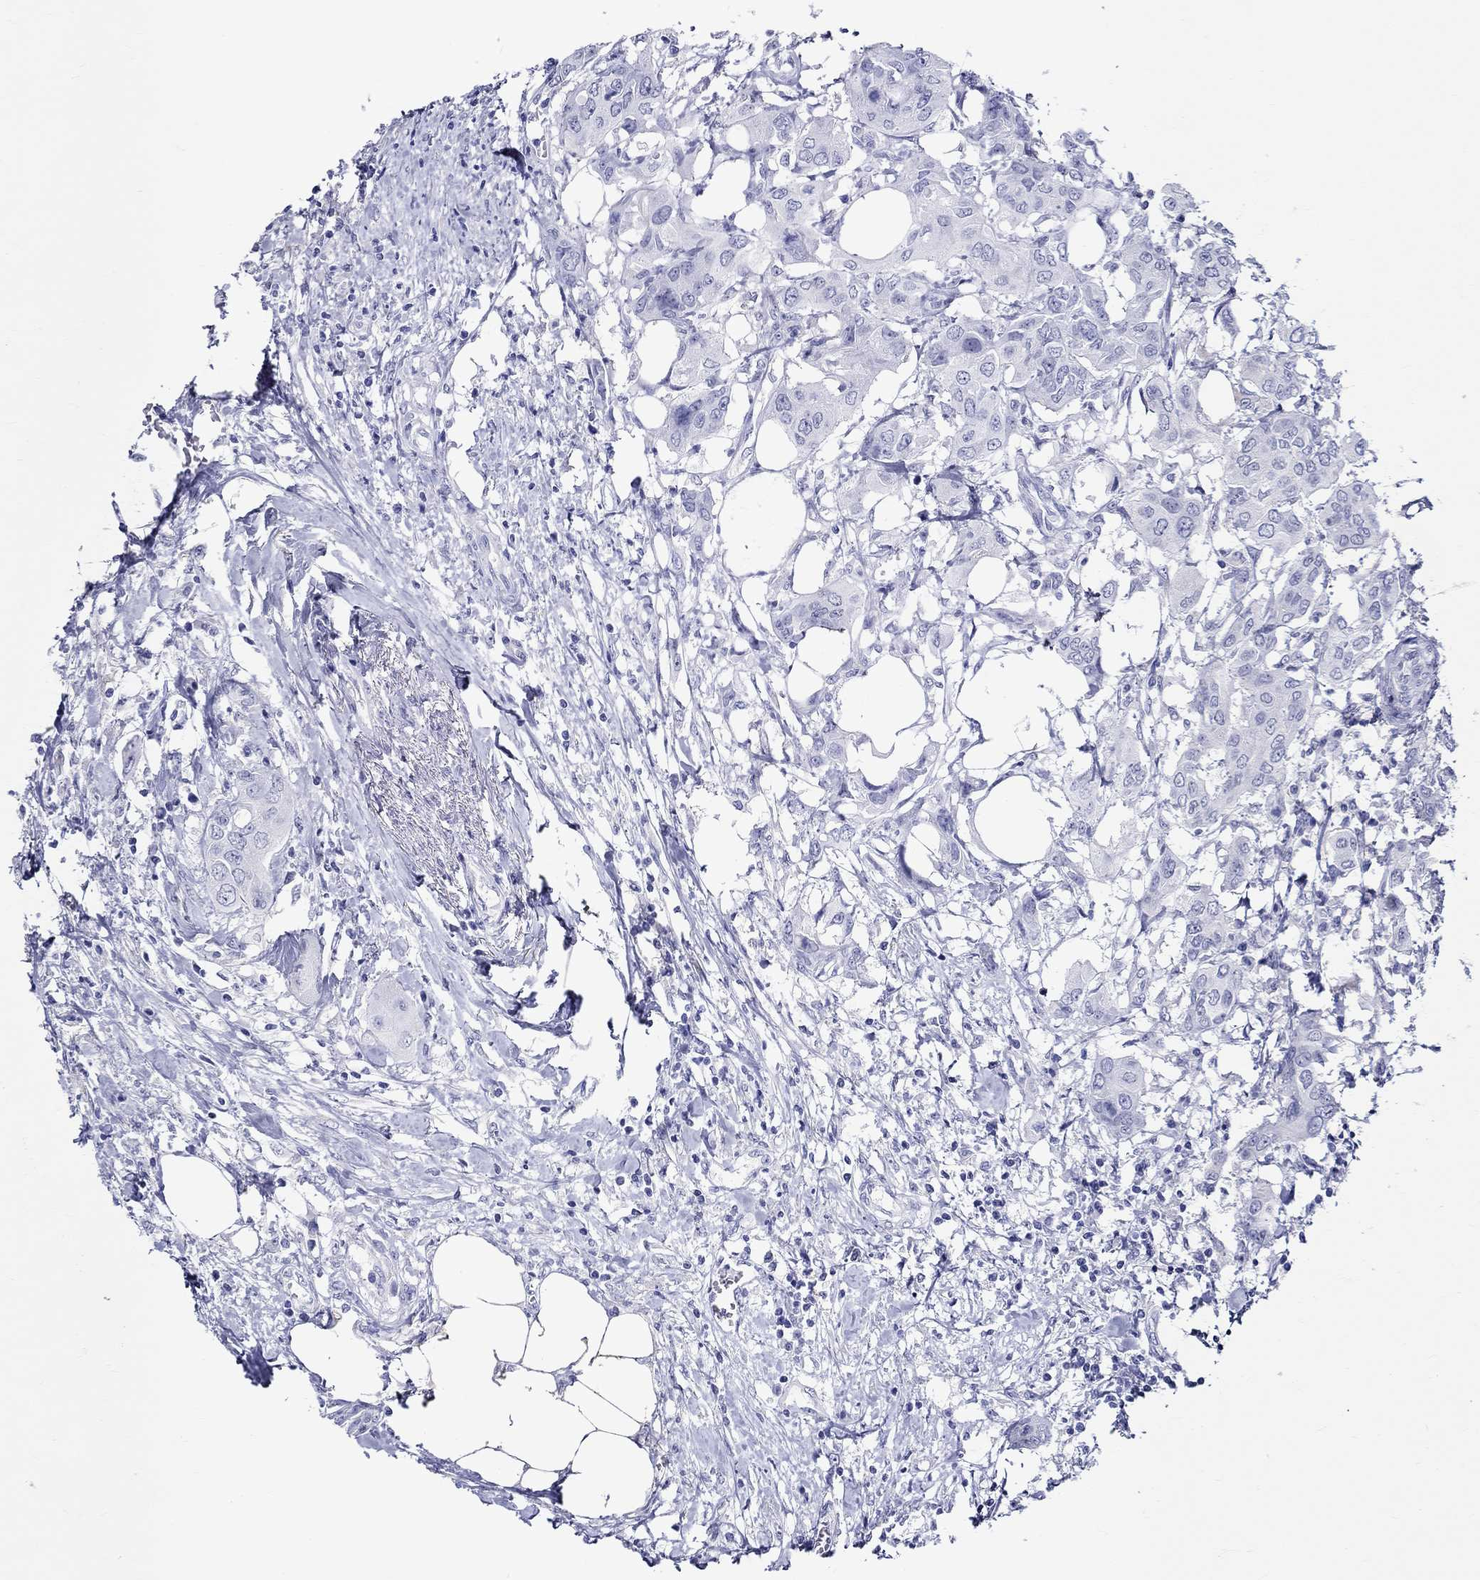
{"staining": {"intensity": "negative", "quantity": "none", "location": "none"}, "tissue": "urothelial cancer", "cell_type": "Tumor cells", "image_type": "cancer", "snomed": [{"axis": "morphology", "description": "Urothelial carcinoma, NOS"}, {"axis": "morphology", "description": "Urothelial carcinoma, High grade"}, {"axis": "topography", "description": "Urinary bladder"}], "caption": "A high-resolution micrograph shows immunohistochemistry (IHC) staining of transitional cell carcinoma, which demonstrates no significant positivity in tumor cells.", "gene": "CRYGS", "patient": {"sex": "male", "age": 63}}